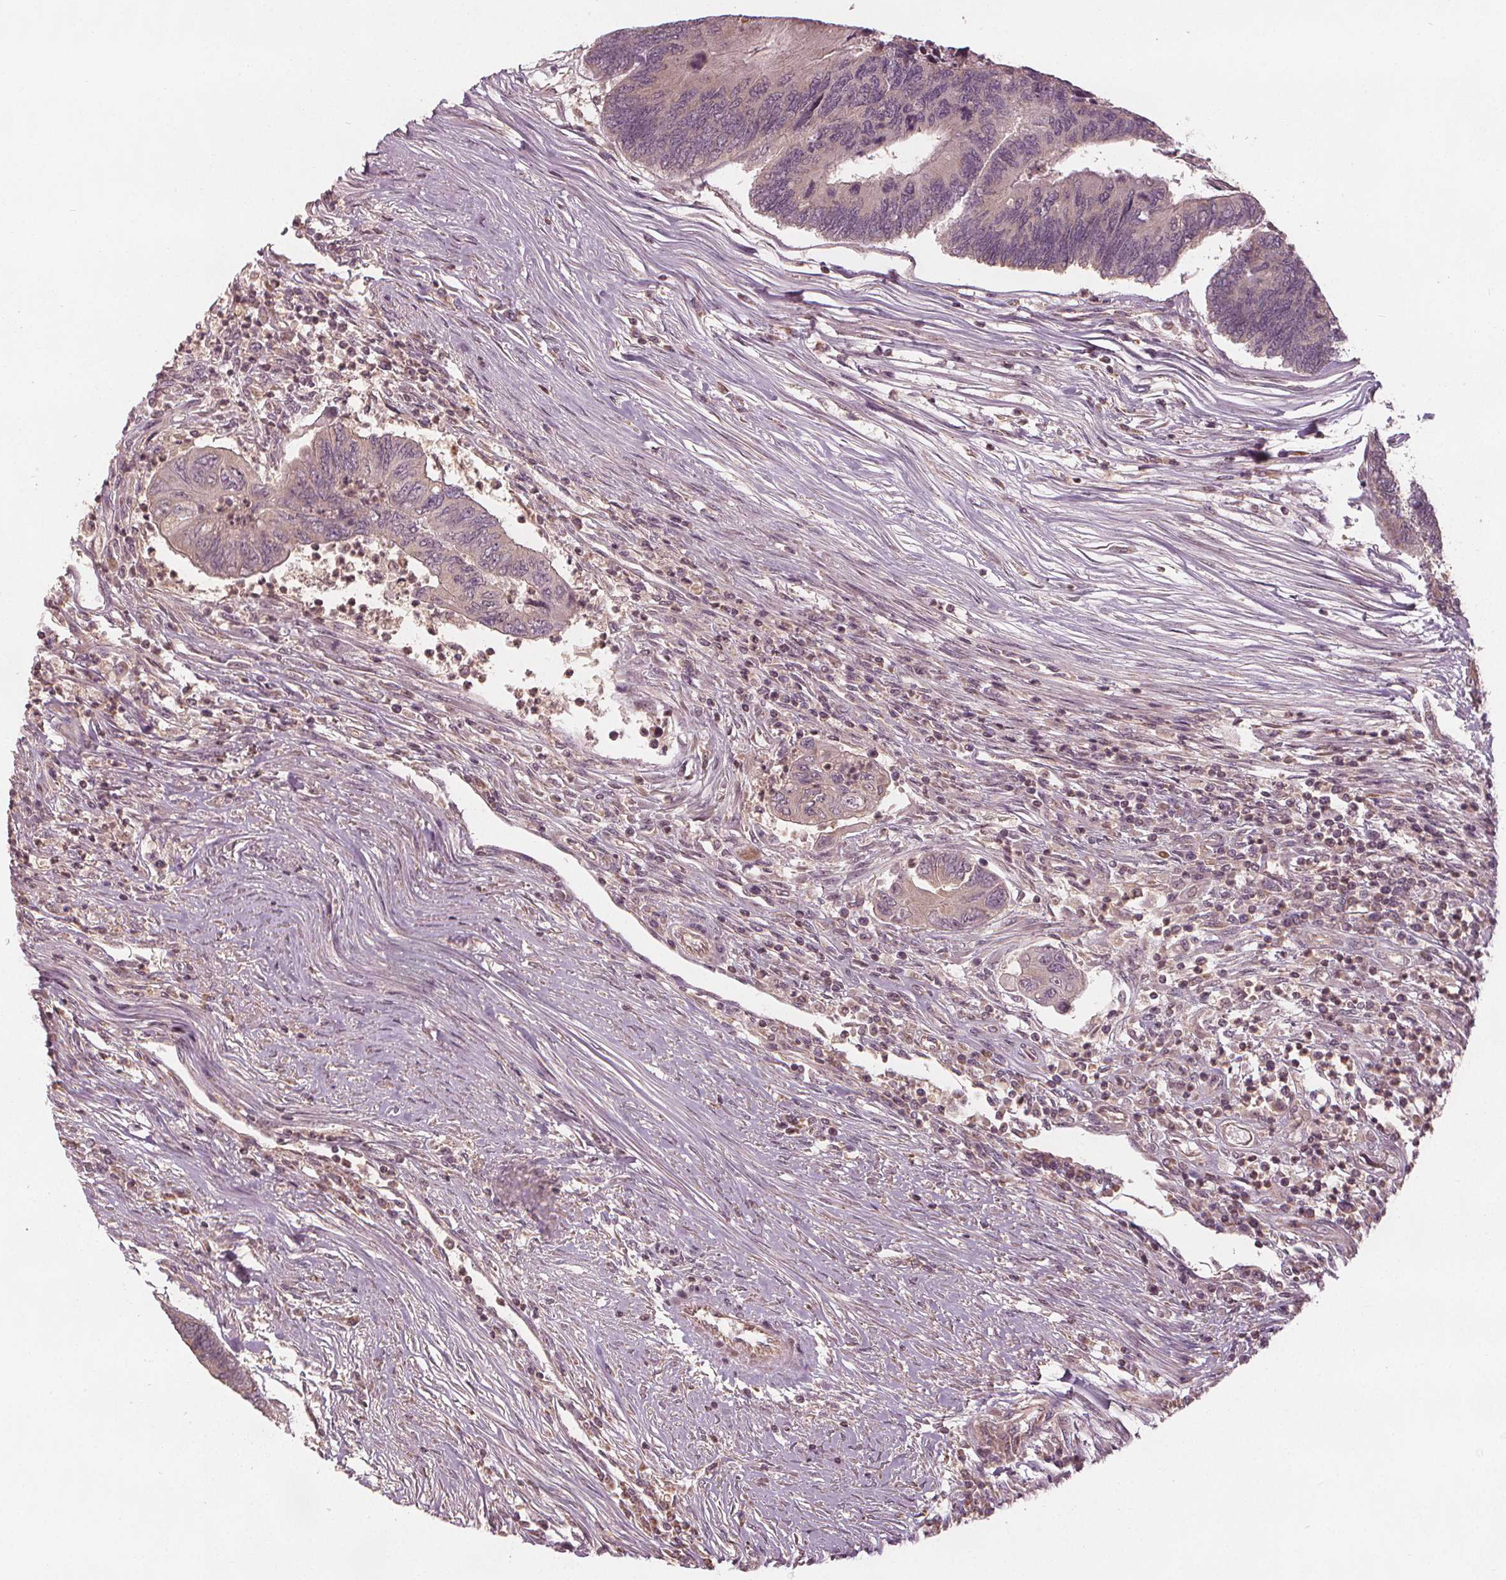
{"staining": {"intensity": "weak", "quantity": "<25%", "location": "cytoplasmic/membranous"}, "tissue": "colorectal cancer", "cell_type": "Tumor cells", "image_type": "cancer", "snomed": [{"axis": "morphology", "description": "Adenocarcinoma, NOS"}, {"axis": "topography", "description": "Colon"}], "caption": "Immunohistochemistry (IHC) histopathology image of adenocarcinoma (colorectal) stained for a protein (brown), which reveals no staining in tumor cells.", "gene": "GNB2", "patient": {"sex": "female", "age": 67}}